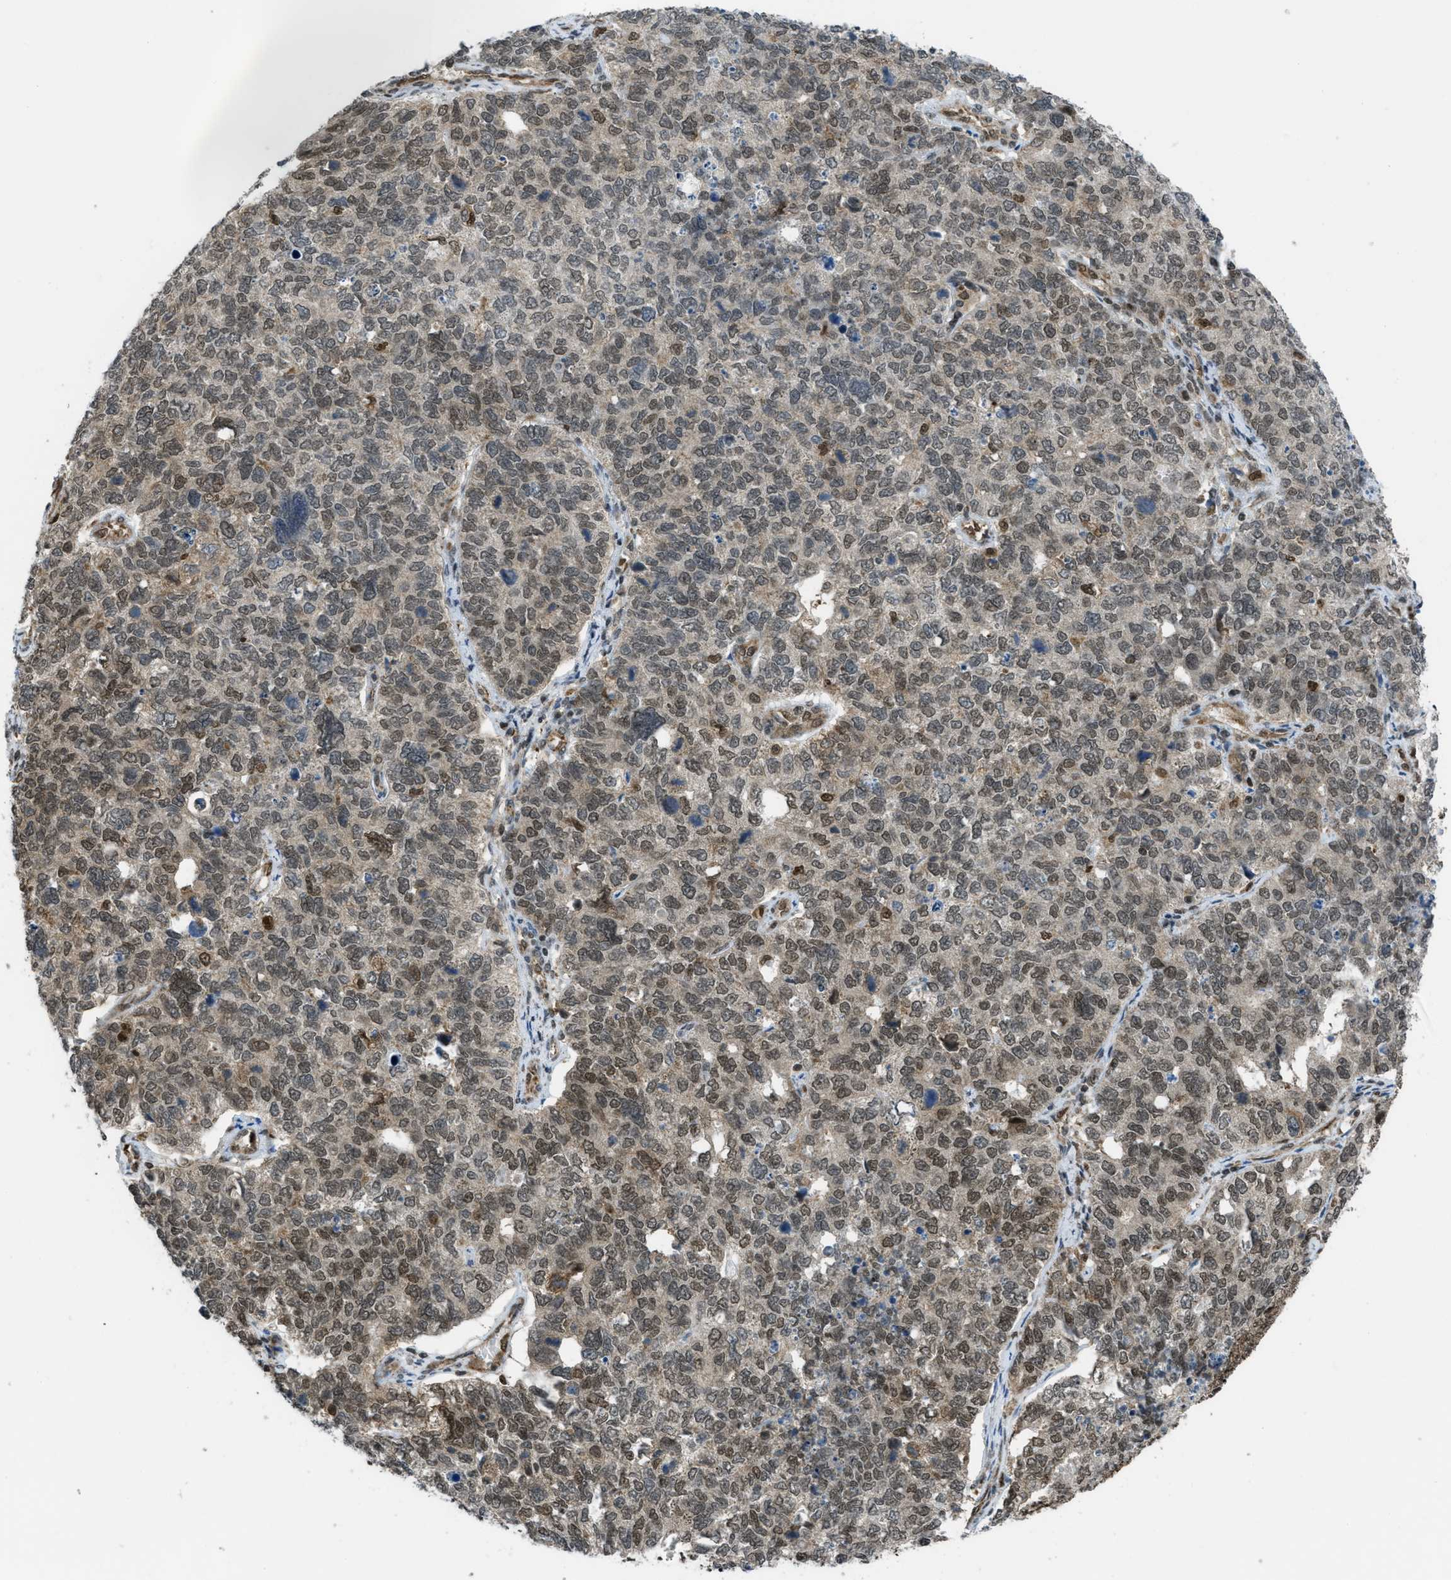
{"staining": {"intensity": "moderate", "quantity": "25%-75%", "location": "cytoplasmic/membranous,nuclear"}, "tissue": "cervical cancer", "cell_type": "Tumor cells", "image_type": "cancer", "snomed": [{"axis": "morphology", "description": "Squamous cell carcinoma, NOS"}, {"axis": "topography", "description": "Cervix"}], "caption": "An image of human cervical cancer stained for a protein displays moderate cytoplasmic/membranous and nuclear brown staining in tumor cells.", "gene": "TNPO1", "patient": {"sex": "female", "age": 63}}